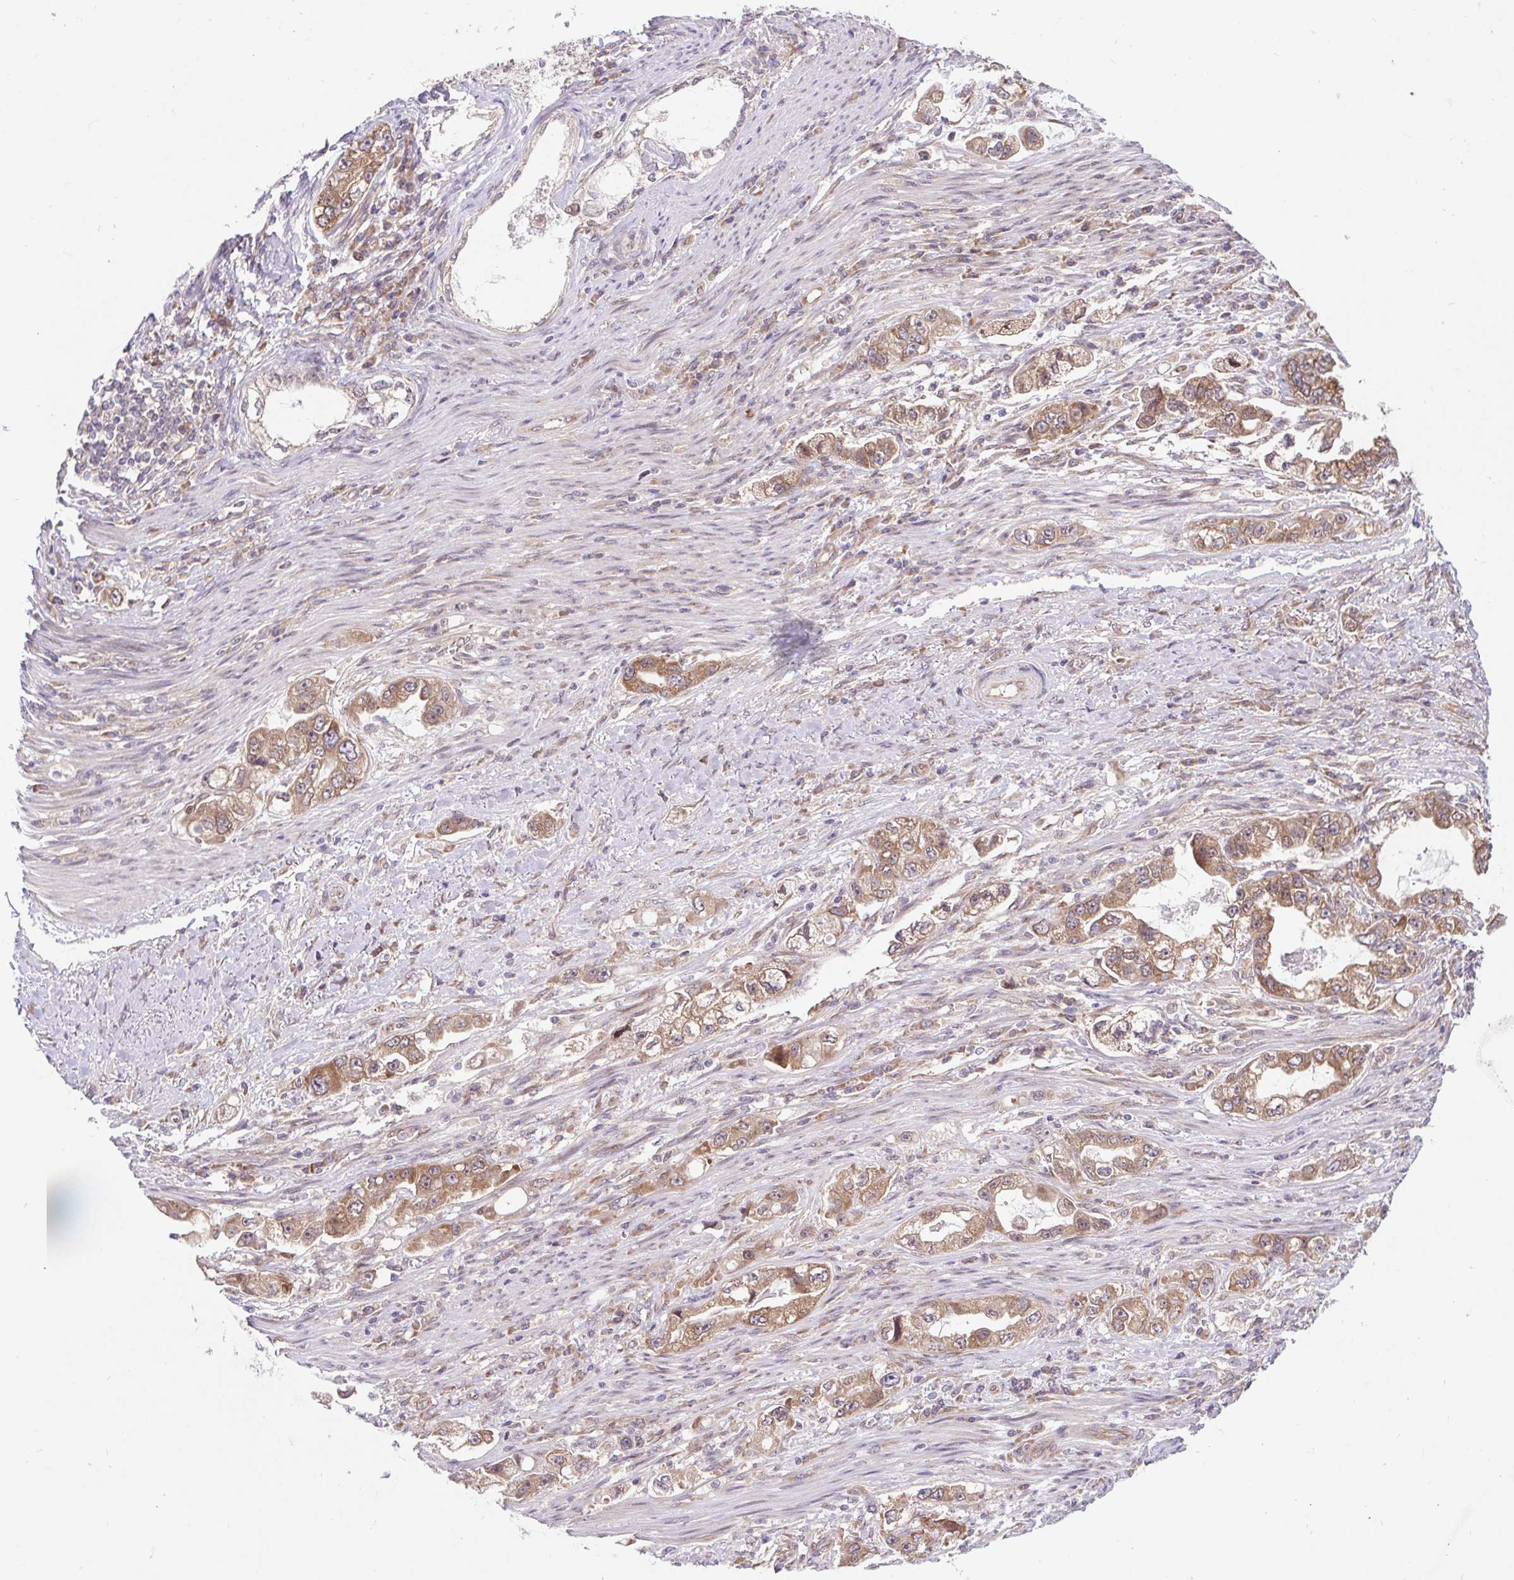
{"staining": {"intensity": "moderate", "quantity": ">75%", "location": "cytoplasmic/membranous,nuclear"}, "tissue": "stomach cancer", "cell_type": "Tumor cells", "image_type": "cancer", "snomed": [{"axis": "morphology", "description": "Adenocarcinoma, NOS"}, {"axis": "topography", "description": "Stomach, lower"}], "caption": "Protein expression analysis of adenocarcinoma (stomach) demonstrates moderate cytoplasmic/membranous and nuclear positivity in about >75% of tumor cells.", "gene": "HFE", "patient": {"sex": "female", "age": 93}}